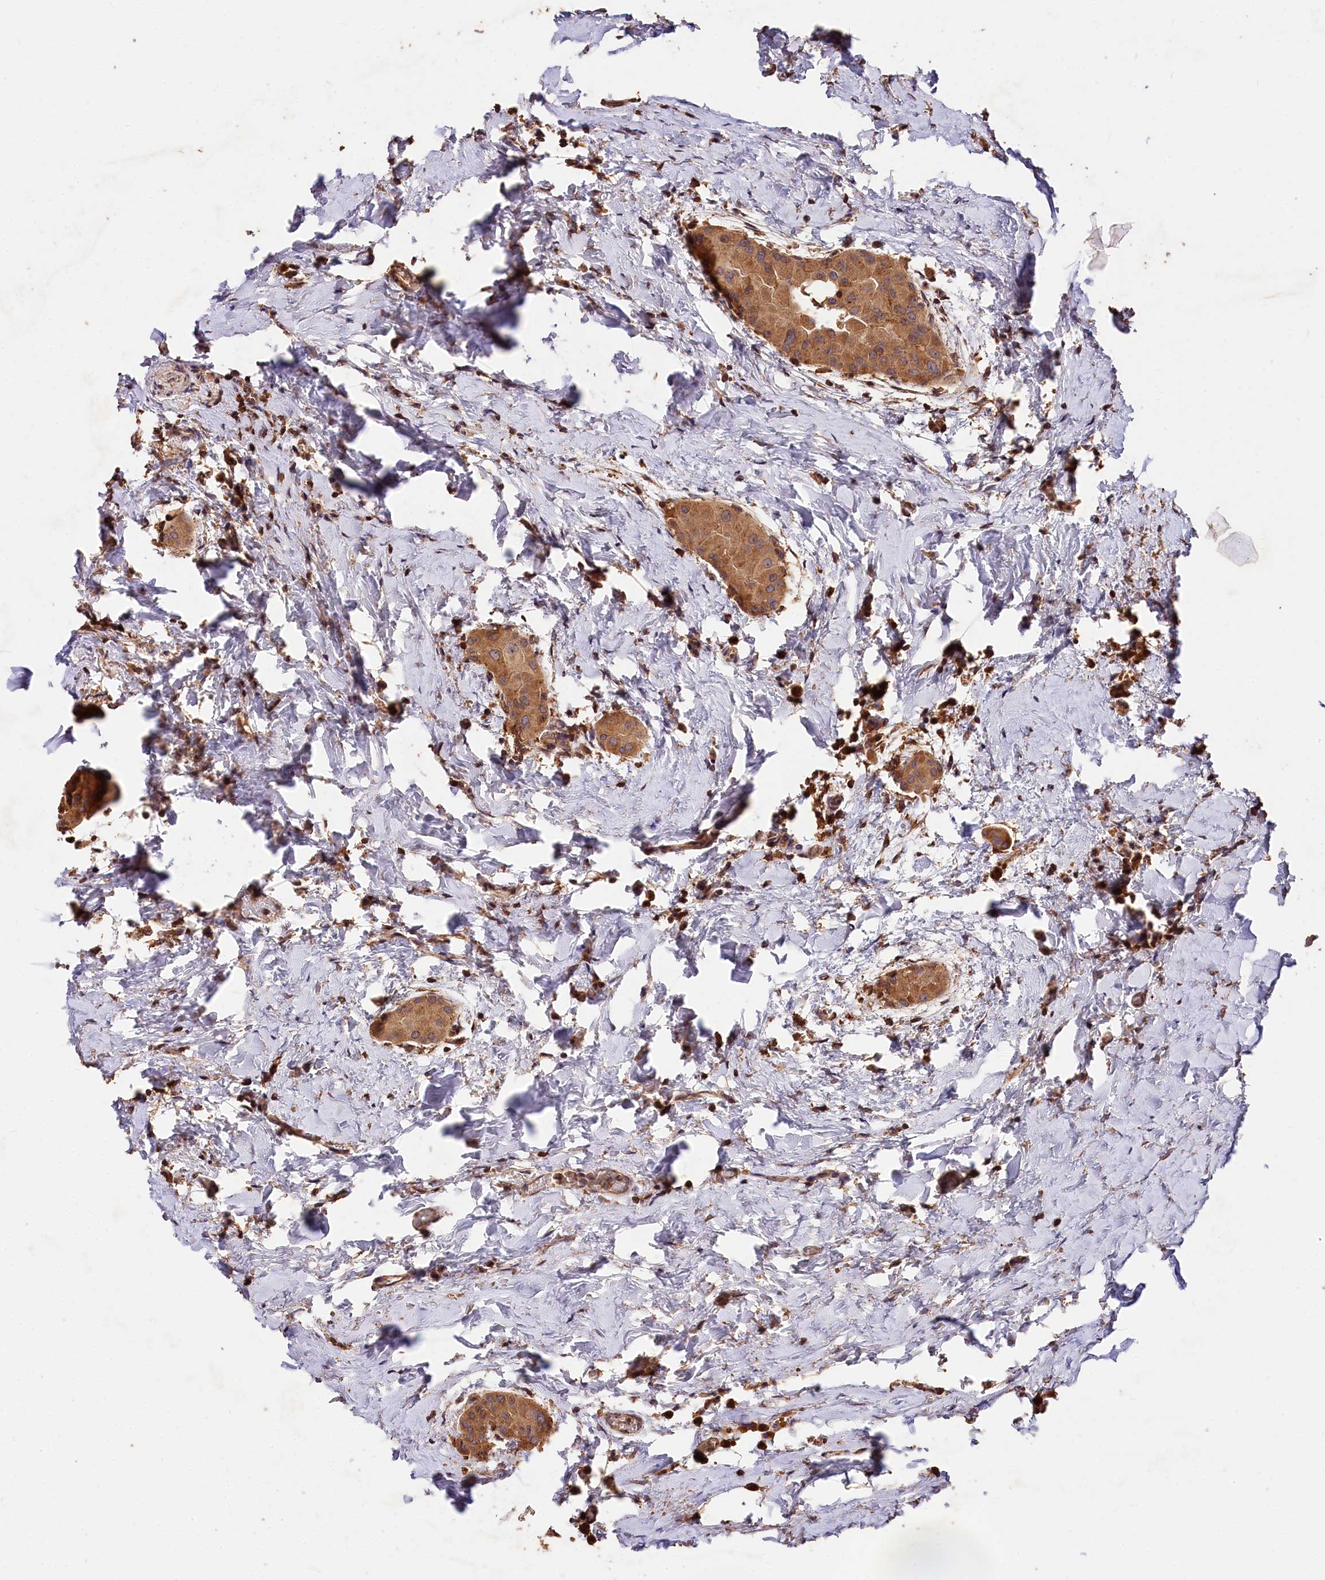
{"staining": {"intensity": "moderate", "quantity": ">75%", "location": "cytoplasmic/membranous"}, "tissue": "thyroid cancer", "cell_type": "Tumor cells", "image_type": "cancer", "snomed": [{"axis": "morphology", "description": "Papillary adenocarcinoma, NOS"}, {"axis": "topography", "description": "Thyroid gland"}], "caption": "Approximately >75% of tumor cells in human thyroid cancer demonstrate moderate cytoplasmic/membranous protein positivity as visualized by brown immunohistochemical staining.", "gene": "KPTN", "patient": {"sex": "male", "age": 33}}